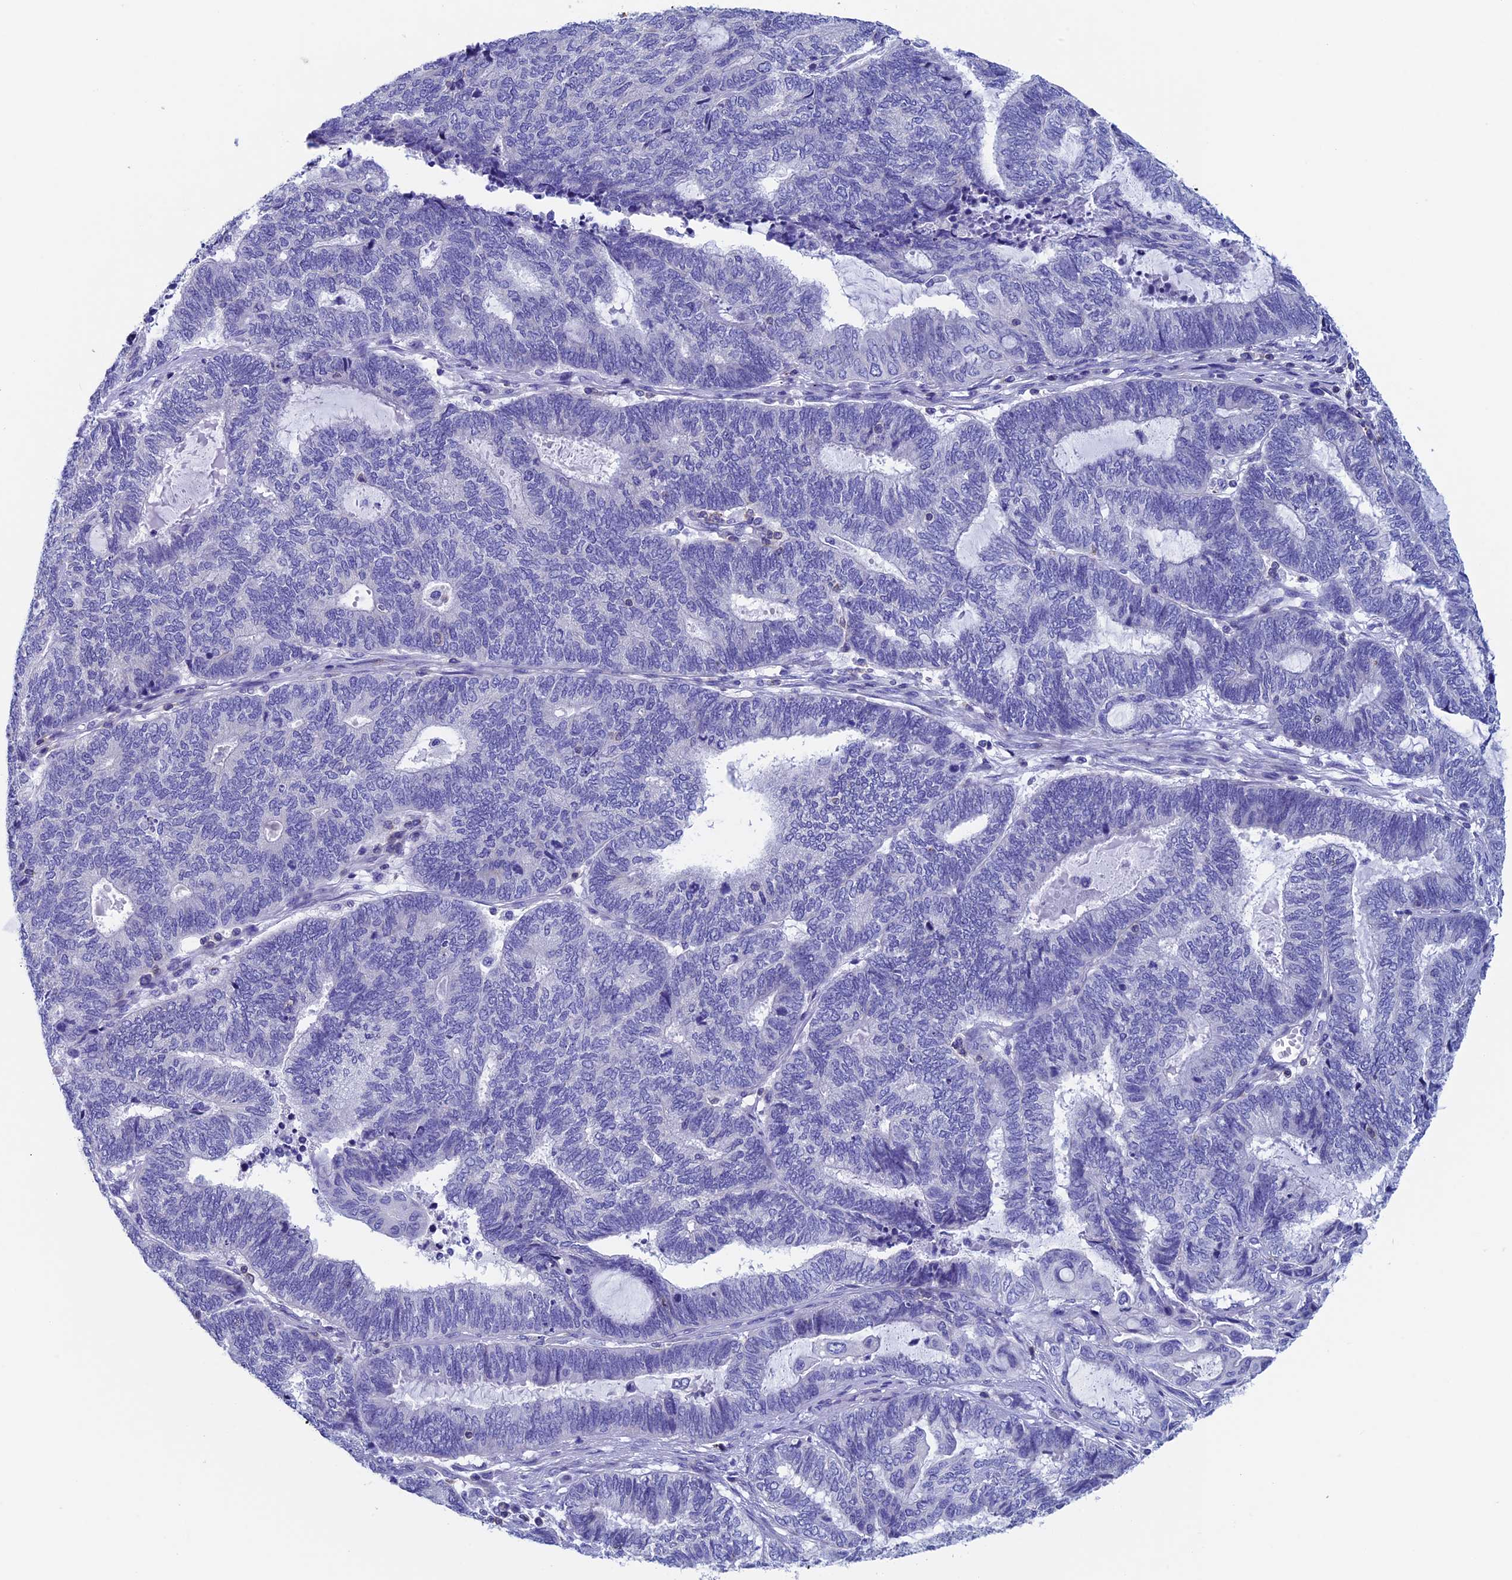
{"staining": {"intensity": "negative", "quantity": "none", "location": "none"}, "tissue": "endometrial cancer", "cell_type": "Tumor cells", "image_type": "cancer", "snomed": [{"axis": "morphology", "description": "Adenocarcinoma, NOS"}, {"axis": "topography", "description": "Uterus"}, {"axis": "topography", "description": "Endometrium"}], "caption": "Tumor cells are negative for brown protein staining in endometrial cancer.", "gene": "SEPTIN1", "patient": {"sex": "female", "age": 70}}